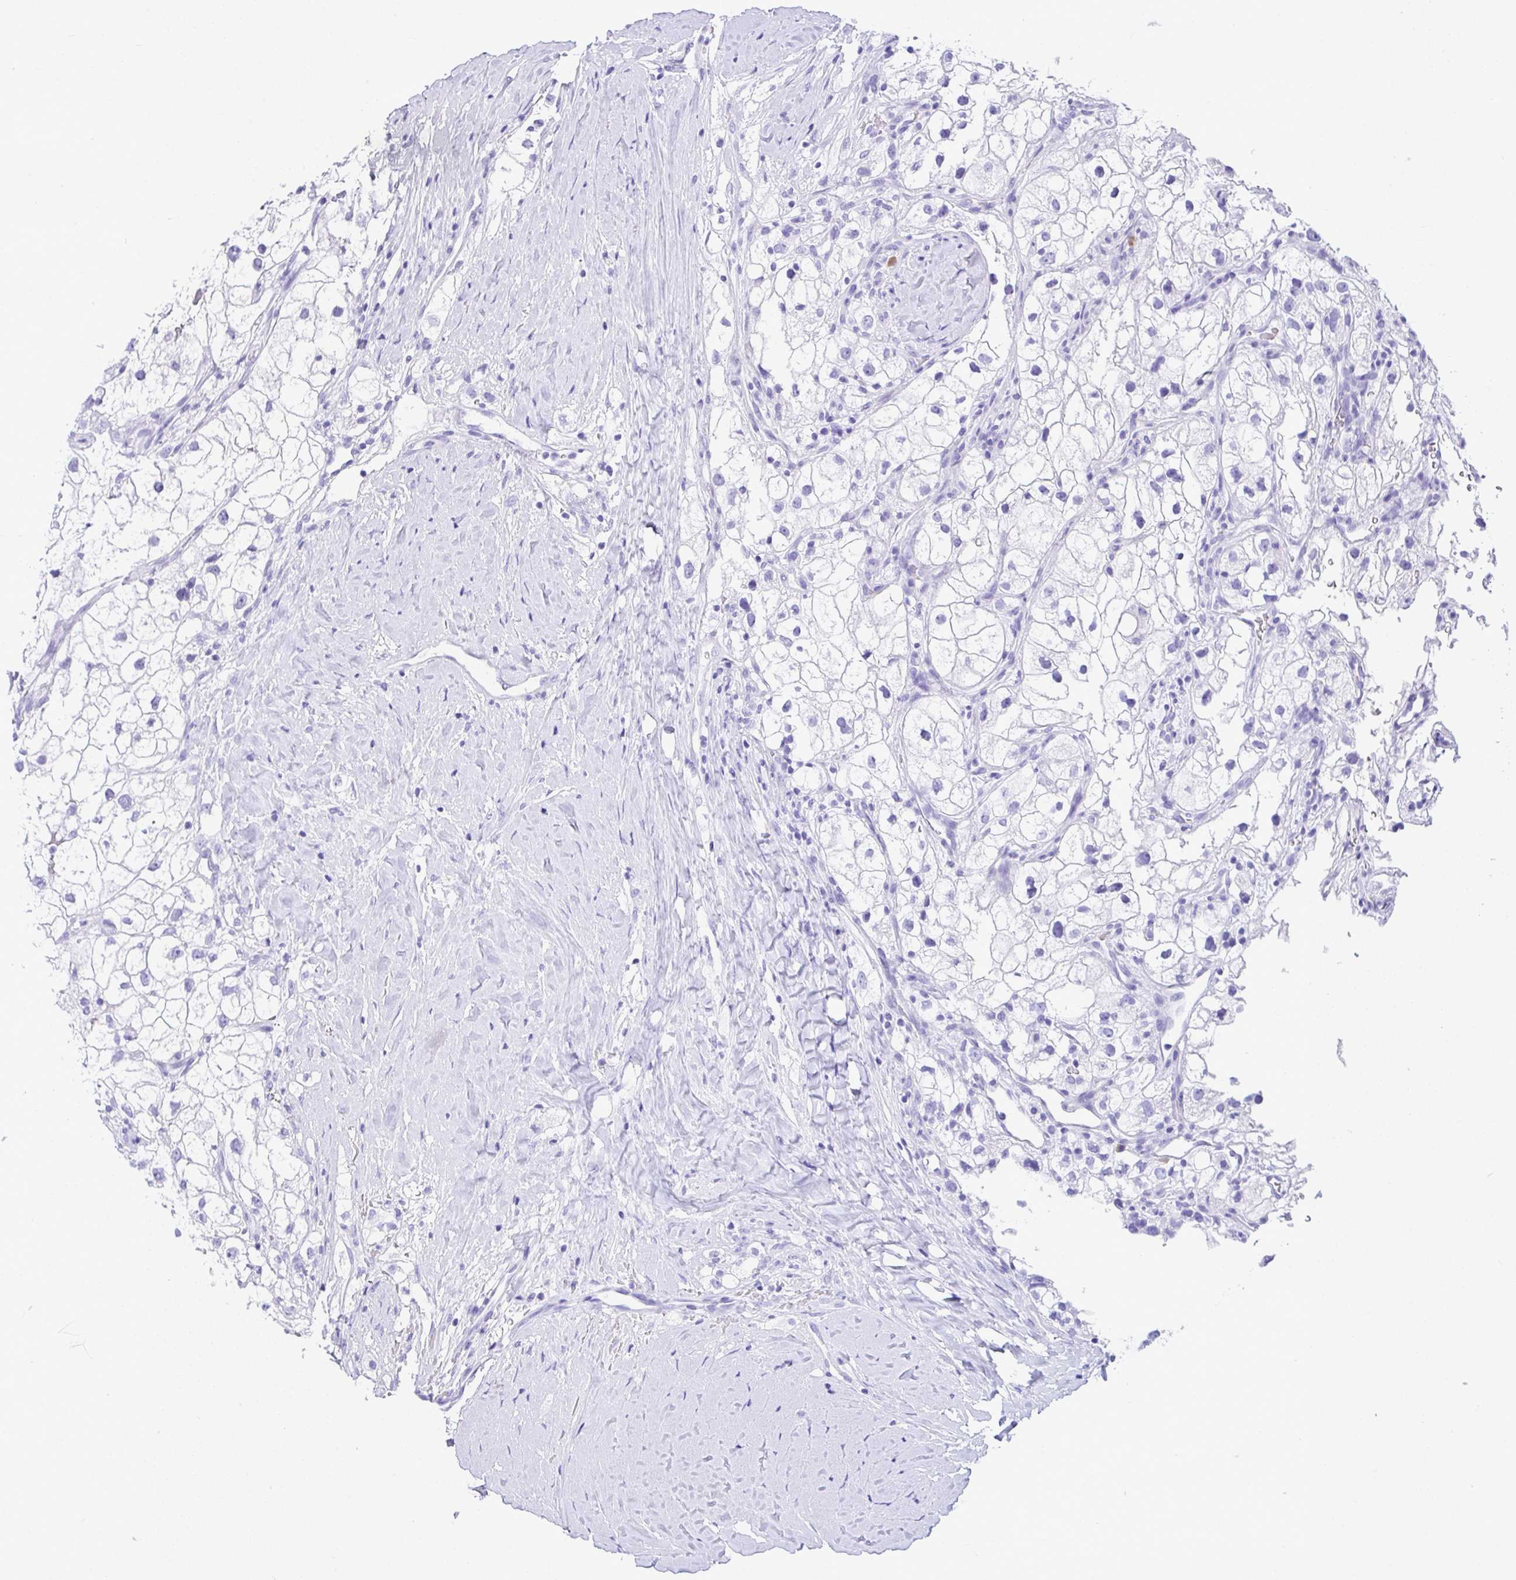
{"staining": {"intensity": "negative", "quantity": "none", "location": "none"}, "tissue": "renal cancer", "cell_type": "Tumor cells", "image_type": "cancer", "snomed": [{"axis": "morphology", "description": "Adenocarcinoma, NOS"}, {"axis": "topography", "description": "Kidney"}], "caption": "There is no significant expression in tumor cells of renal cancer.", "gene": "BEST4", "patient": {"sex": "male", "age": 59}}